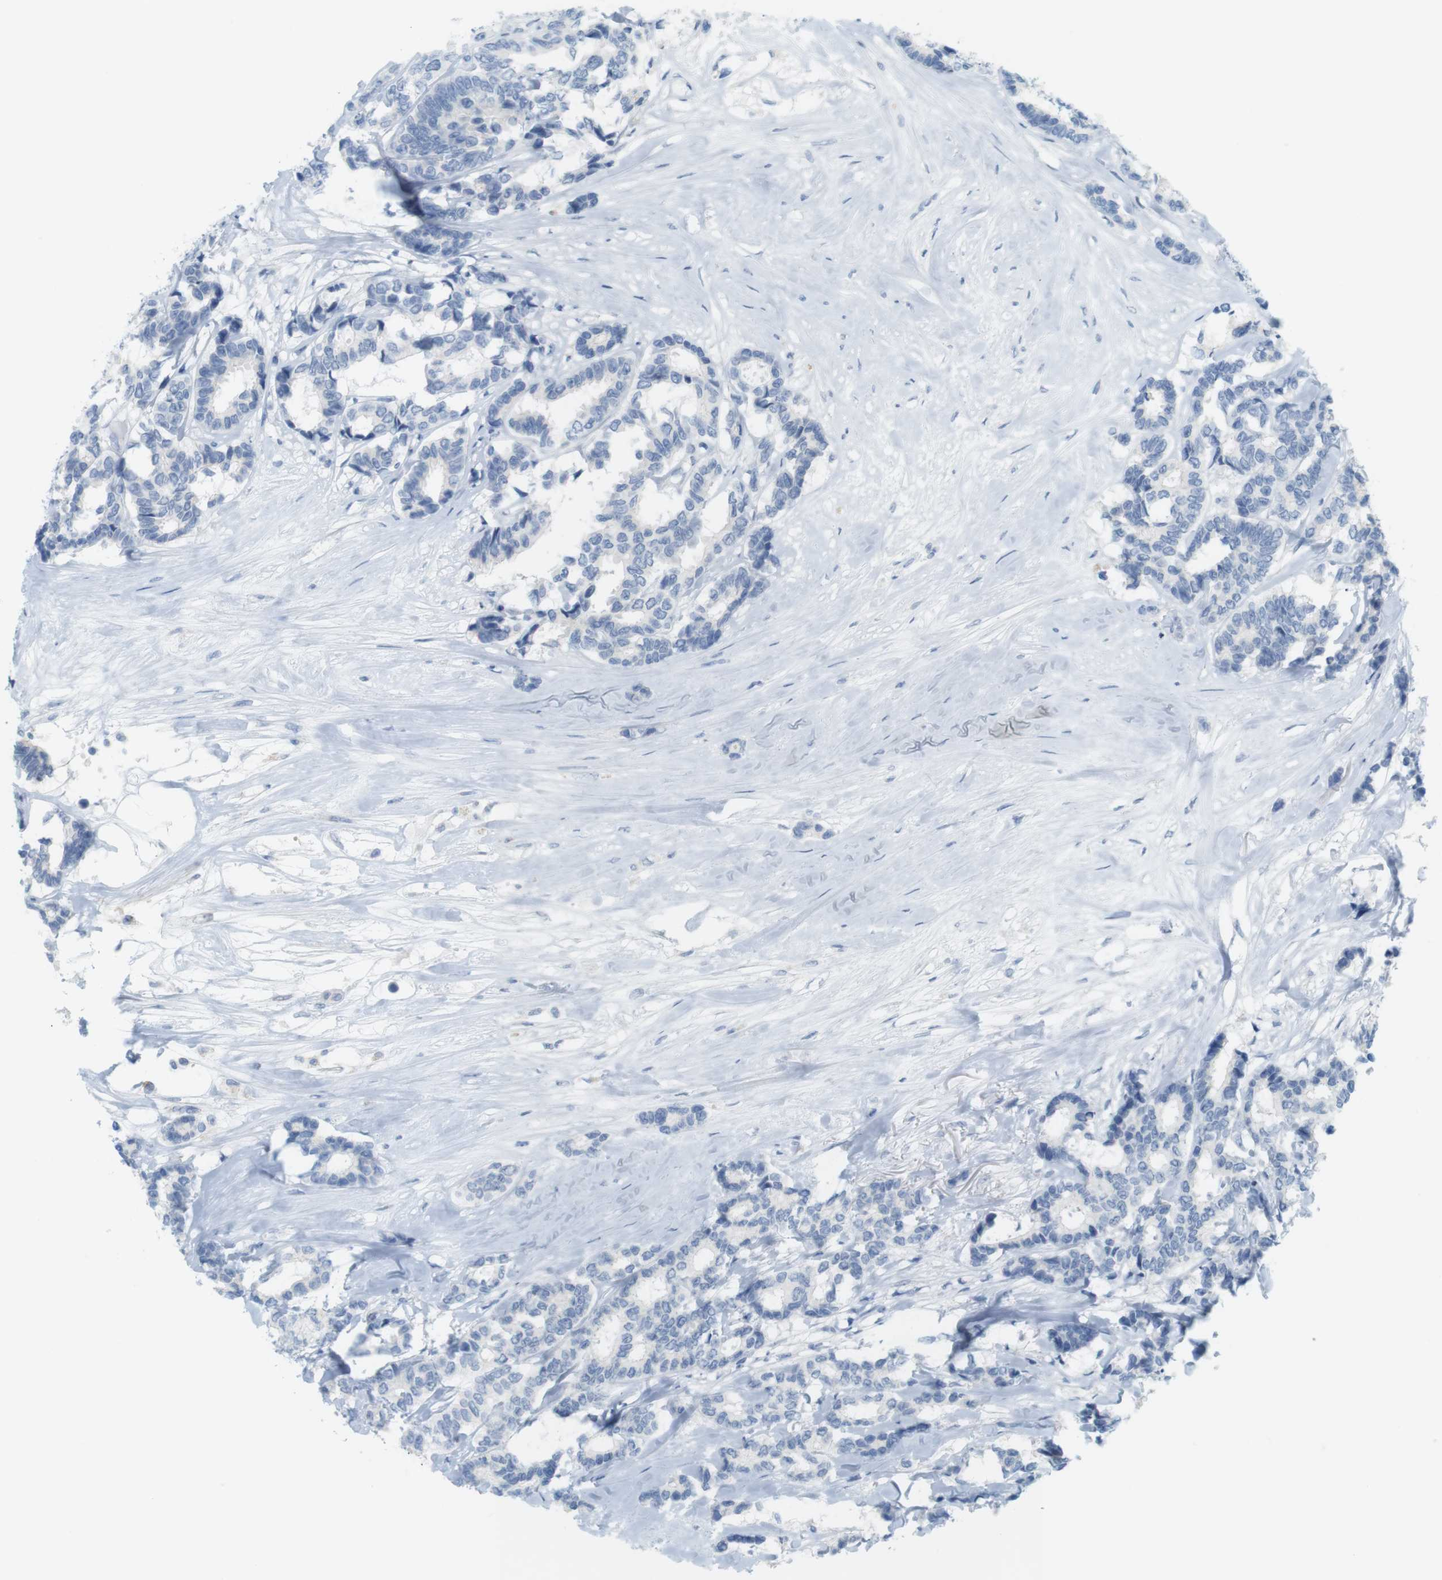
{"staining": {"intensity": "negative", "quantity": "none", "location": "none"}, "tissue": "breast cancer", "cell_type": "Tumor cells", "image_type": "cancer", "snomed": [{"axis": "morphology", "description": "Duct carcinoma"}, {"axis": "topography", "description": "Breast"}], "caption": "High power microscopy image of an IHC micrograph of breast cancer (intraductal carcinoma), revealing no significant staining in tumor cells. (Immunohistochemistry (ihc), brightfield microscopy, high magnification).", "gene": "CREB3L2", "patient": {"sex": "female", "age": 87}}